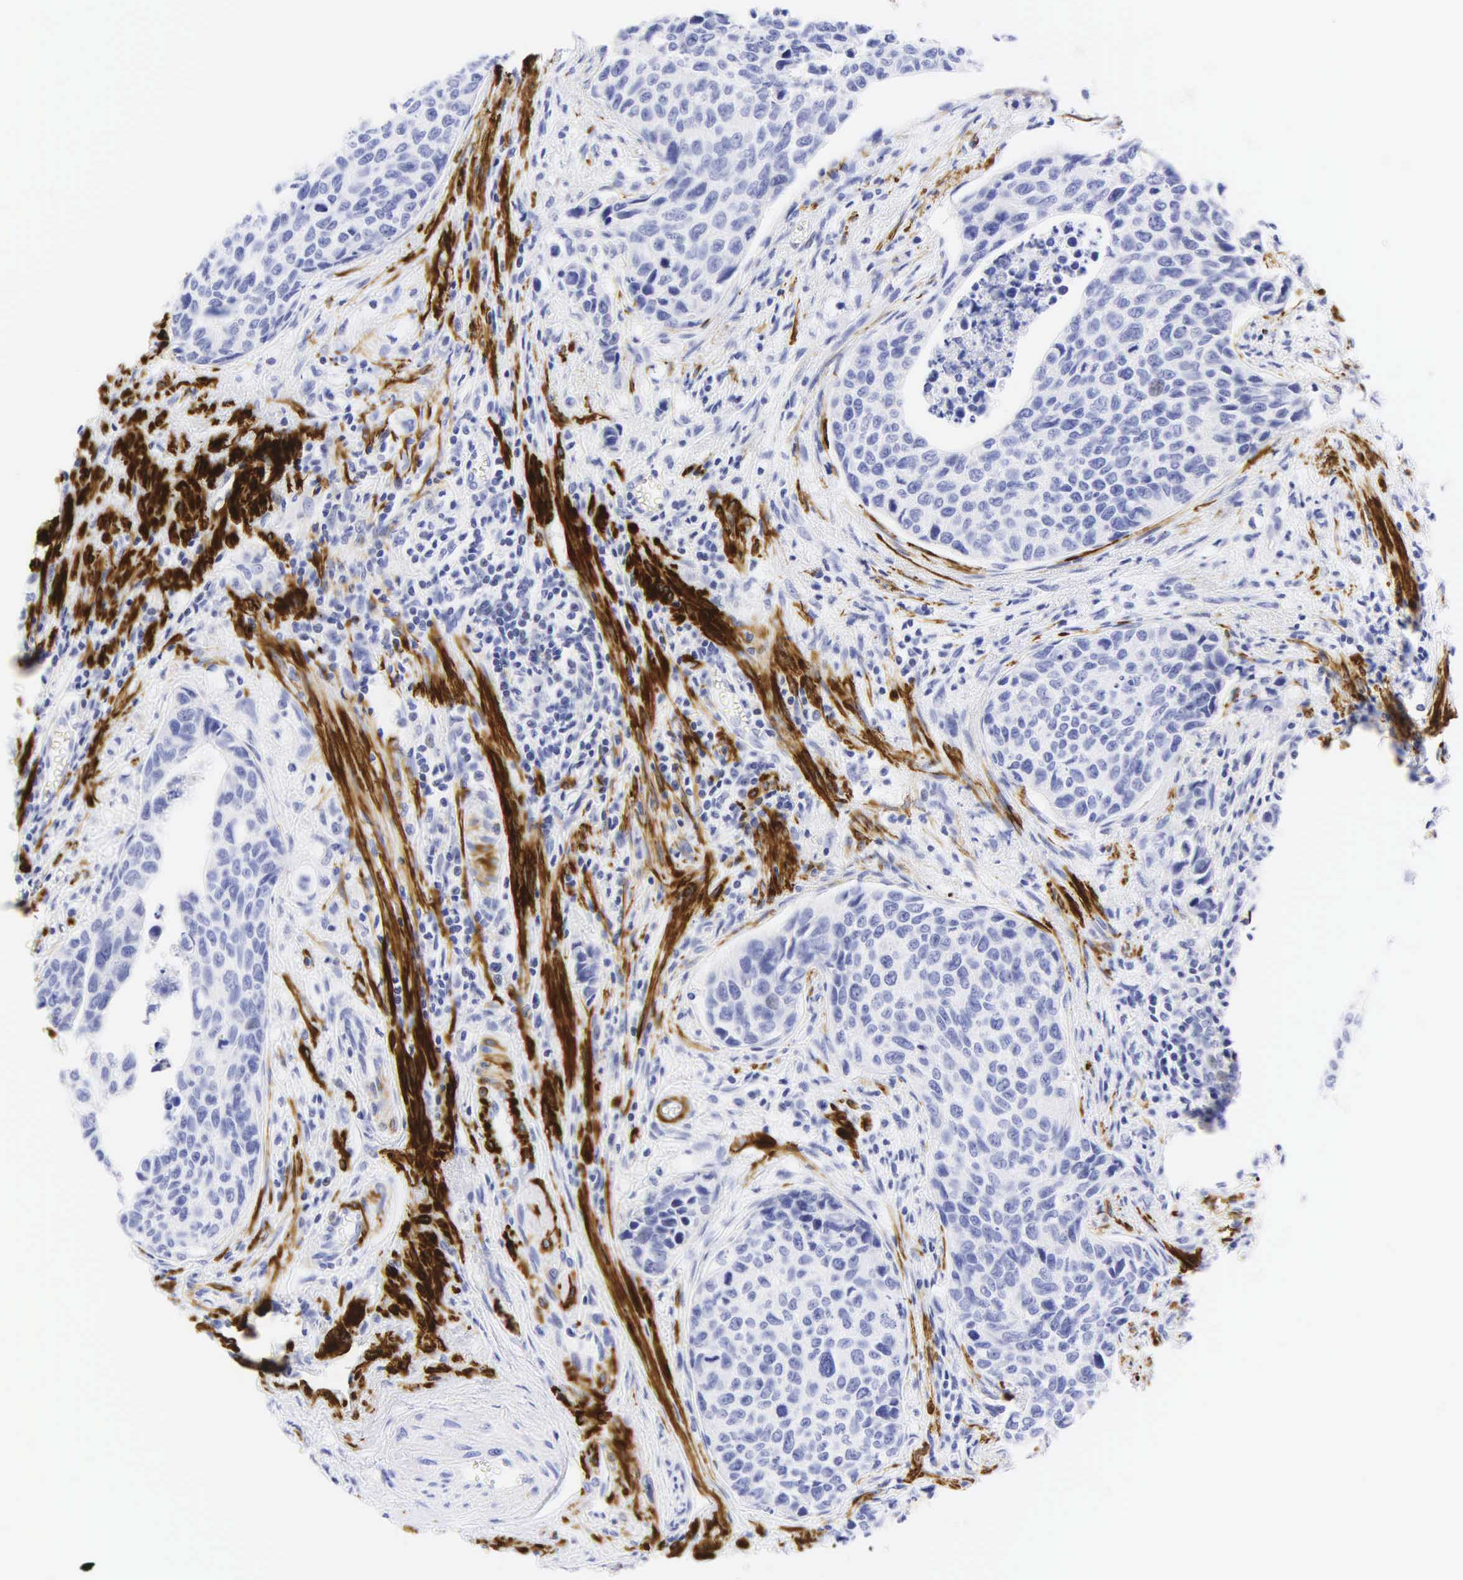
{"staining": {"intensity": "negative", "quantity": "none", "location": "none"}, "tissue": "urothelial cancer", "cell_type": "Tumor cells", "image_type": "cancer", "snomed": [{"axis": "morphology", "description": "Urothelial carcinoma, High grade"}, {"axis": "topography", "description": "Urinary bladder"}], "caption": "An IHC micrograph of high-grade urothelial carcinoma is shown. There is no staining in tumor cells of high-grade urothelial carcinoma.", "gene": "DES", "patient": {"sex": "male", "age": 81}}